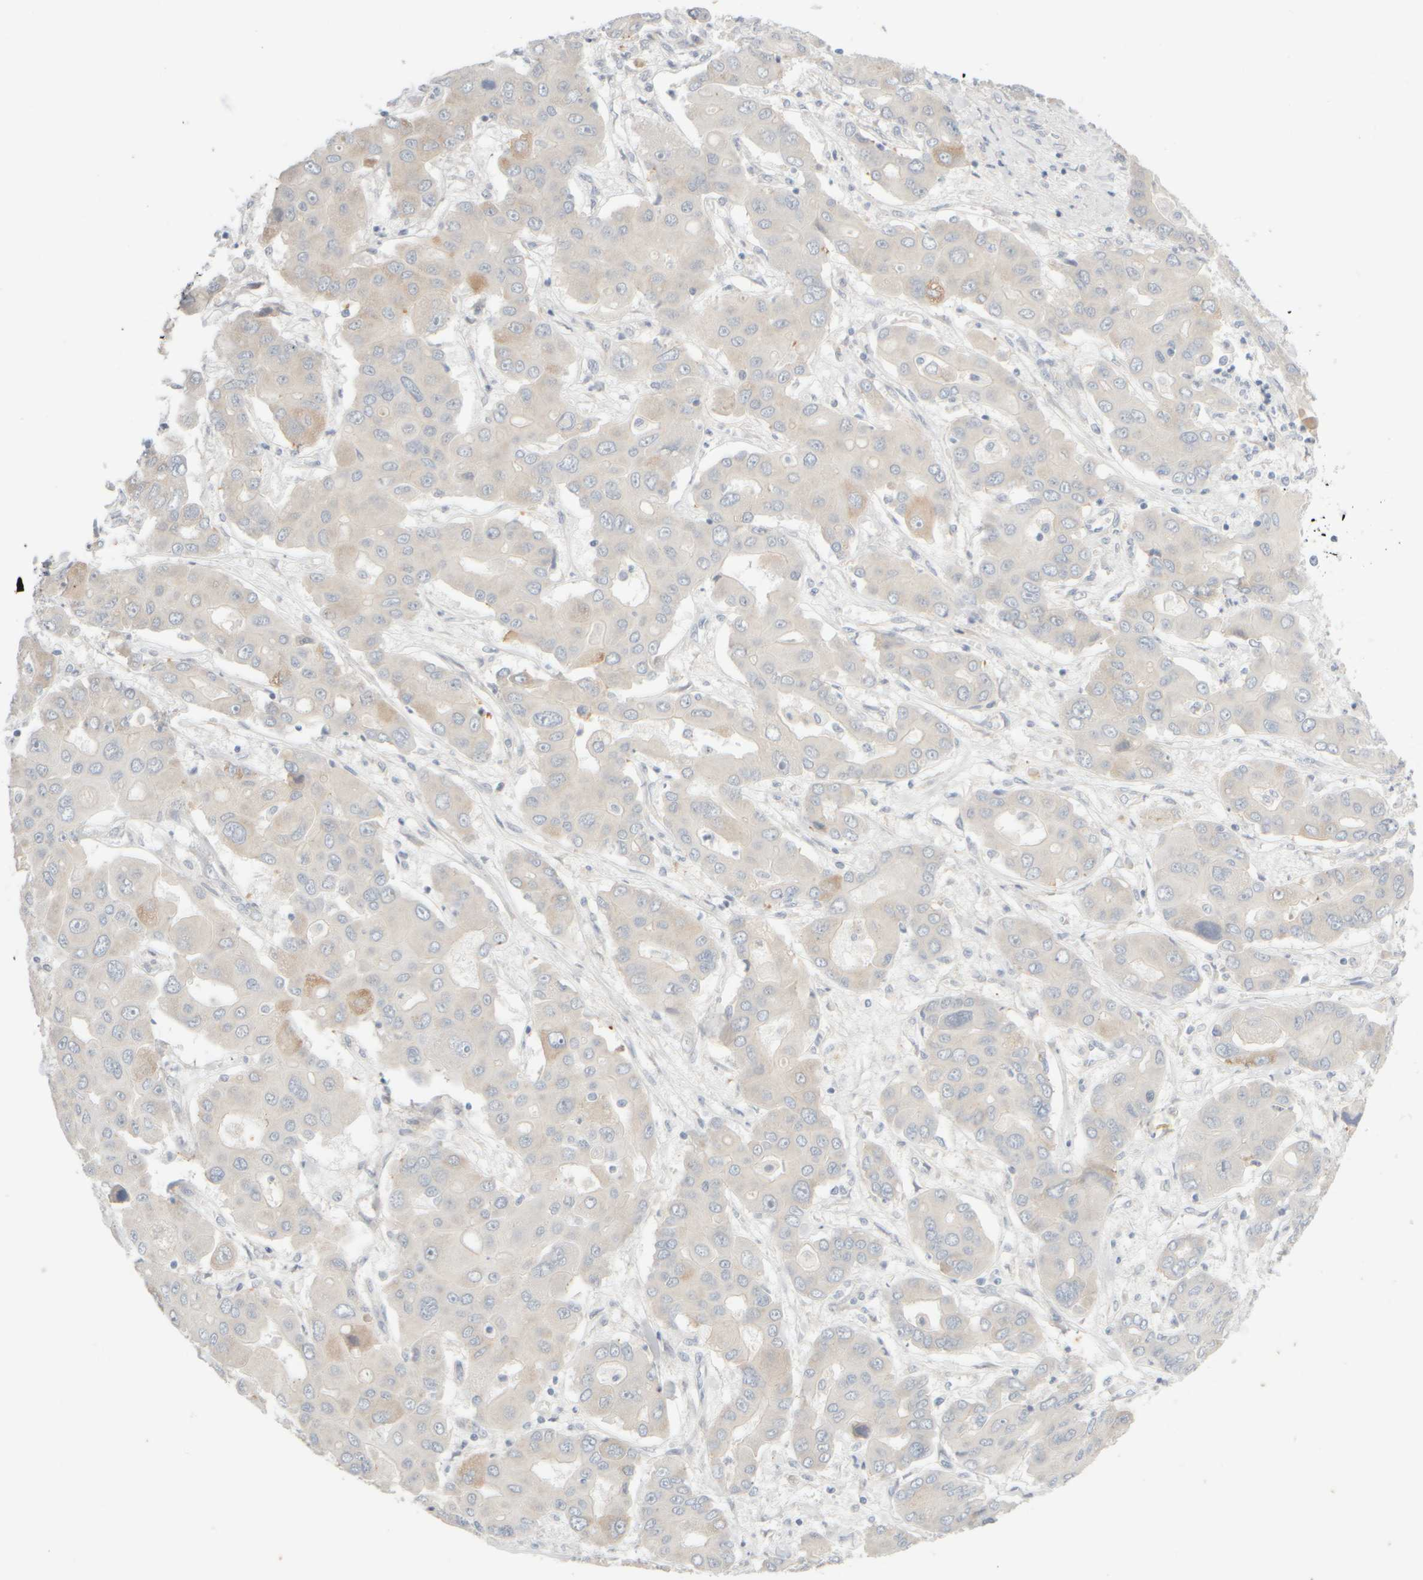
{"staining": {"intensity": "weak", "quantity": "<25%", "location": "cytoplasmic/membranous"}, "tissue": "liver cancer", "cell_type": "Tumor cells", "image_type": "cancer", "snomed": [{"axis": "morphology", "description": "Cholangiocarcinoma"}, {"axis": "topography", "description": "Liver"}], "caption": "Liver cancer (cholangiocarcinoma) stained for a protein using IHC exhibits no expression tumor cells.", "gene": "GOPC", "patient": {"sex": "male", "age": 67}}